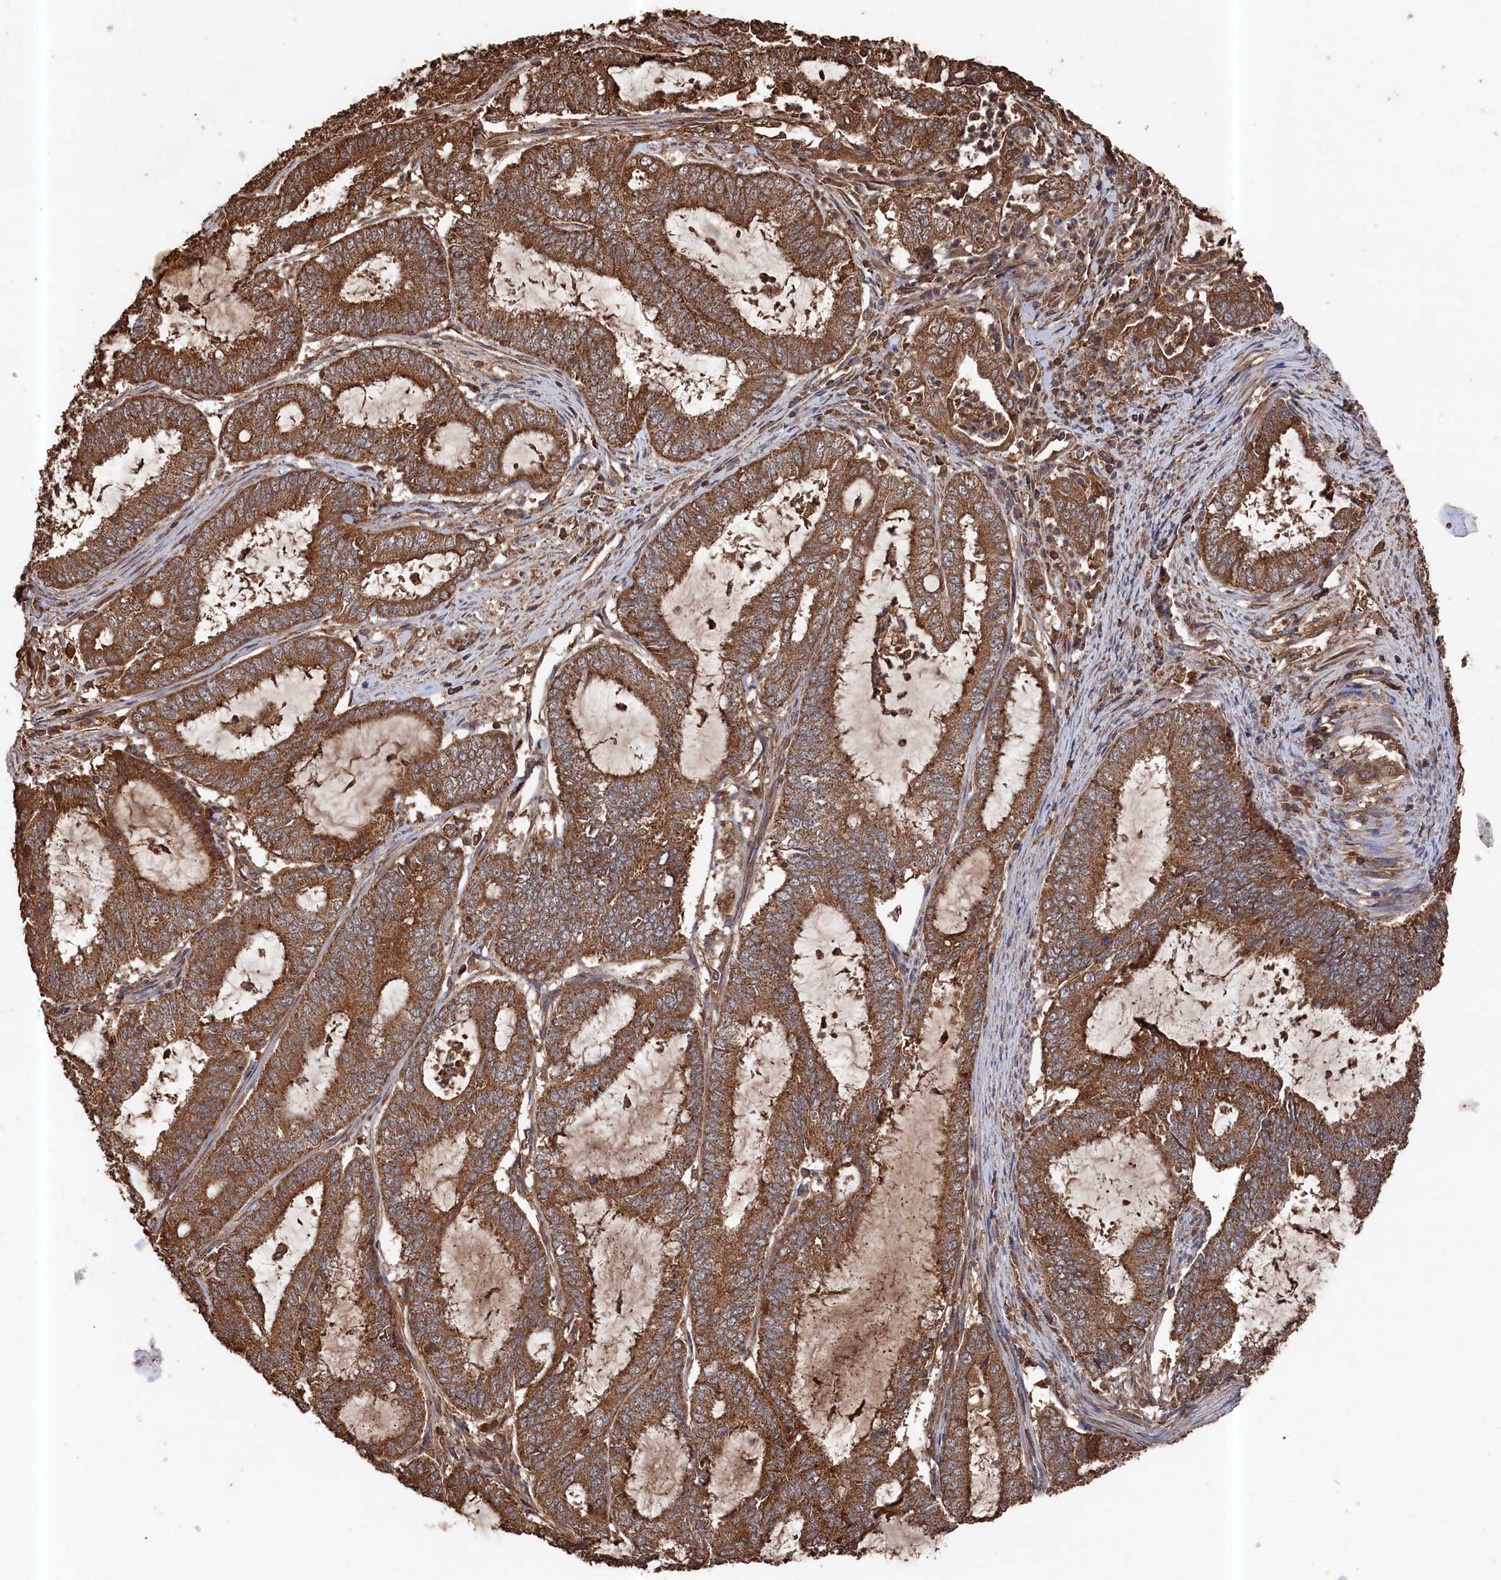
{"staining": {"intensity": "strong", "quantity": ">75%", "location": "cytoplasmic/membranous"}, "tissue": "endometrial cancer", "cell_type": "Tumor cells", "image_type": "cancer", "snomed": [{"axis": "morphology", "description": "Adenocarcinoma, NOS"}, {"axis": "topography", "description": "Endometrium"}], "caption": "Human endometrial cancer (adenocarcinoma) stained with a protein marker shows strong staining in tumor cells.", "gene": "SNX33", "patient": {"sex": "female", "age": 51}}